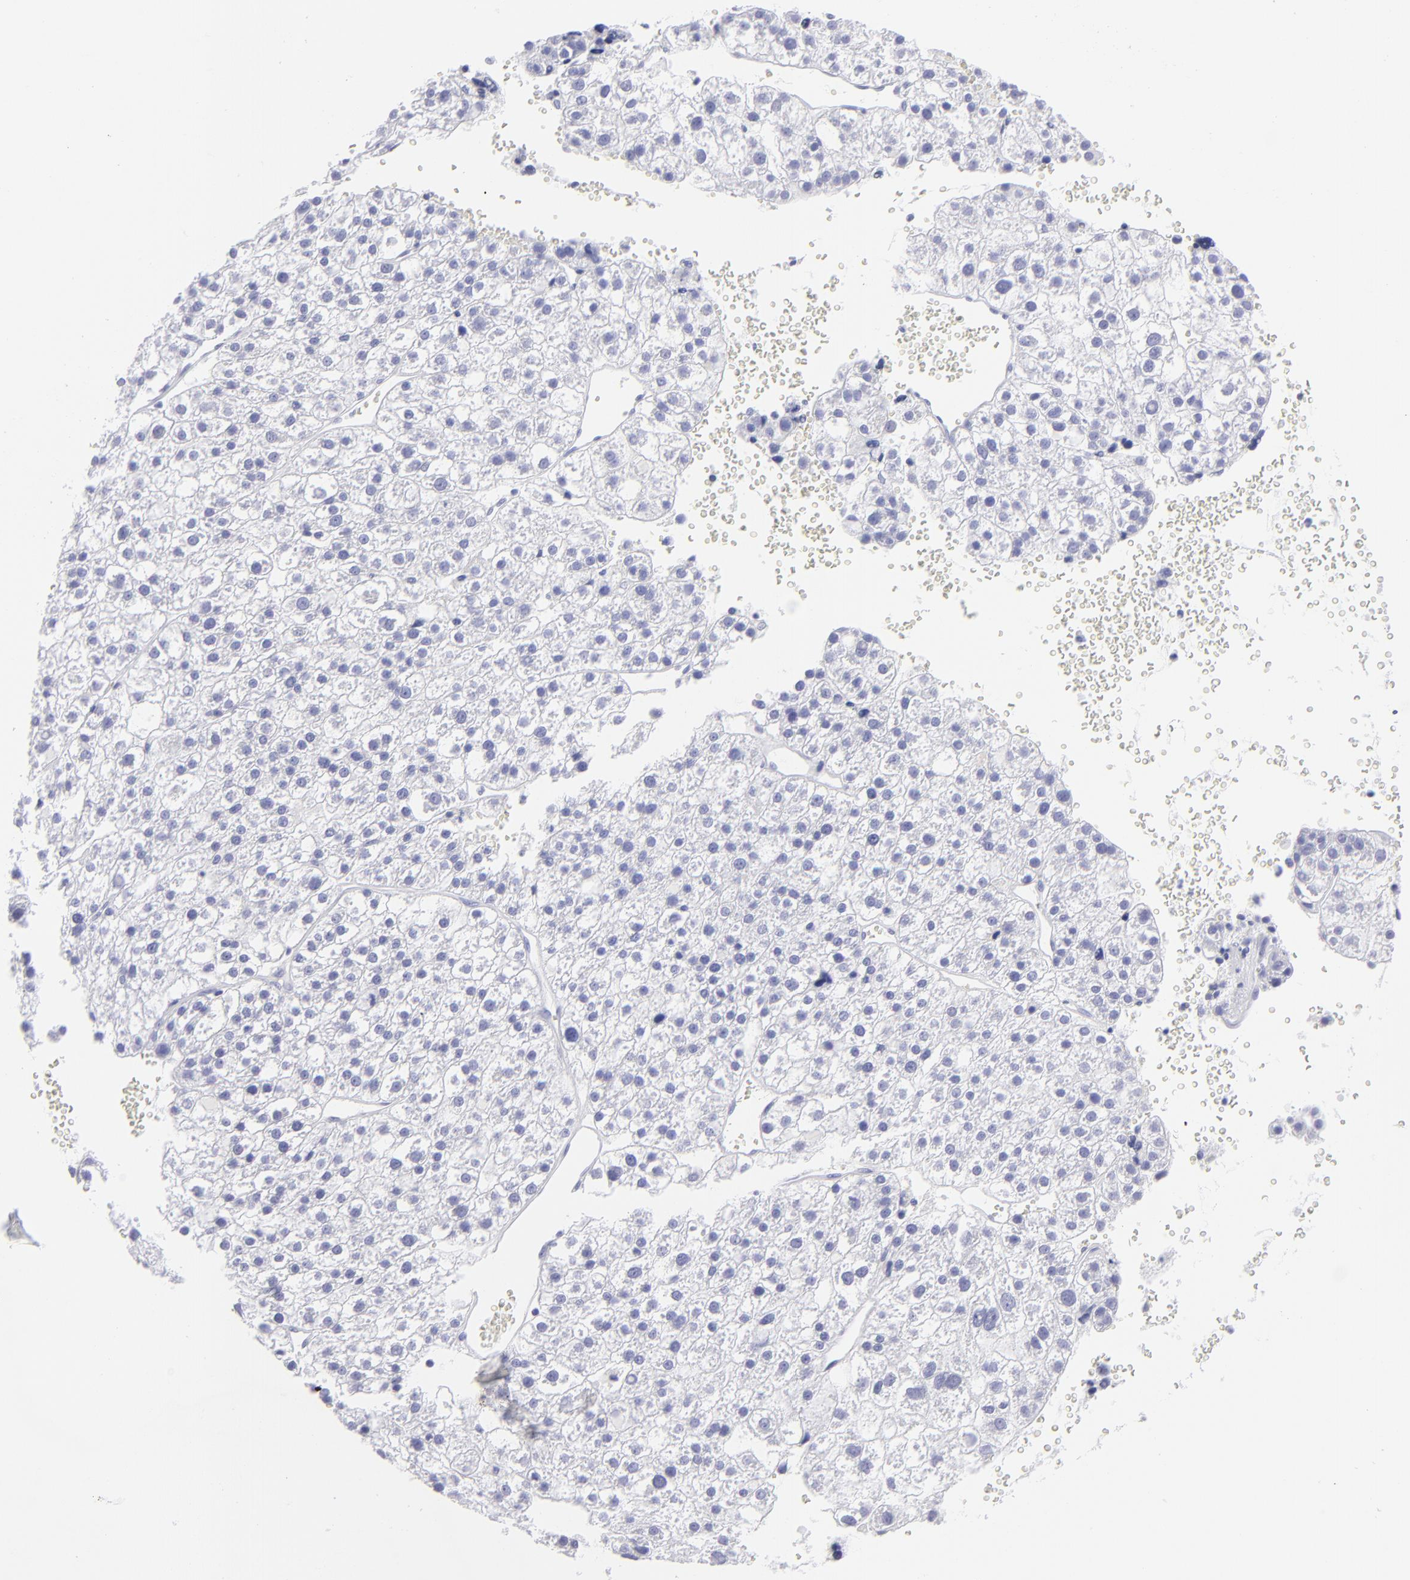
{"staining": {"intensity": "negative", "quantity": "none", "location": "none"}, "tissue": "liver cancer", "cell_type": "Tumor cells", "image_type": "cancer", "snomed": [{"axis": "morphology", "description": "Carcinoma, Hepatocellular, NOS"}, {"axis": "topography", "description": "Liver"}], "caption": "Micrograph shows no protein staining in tumor cells of liver cancer tissue.", "gene": "SLC1A2", "patient": {"sex": "female", "age": 85}}